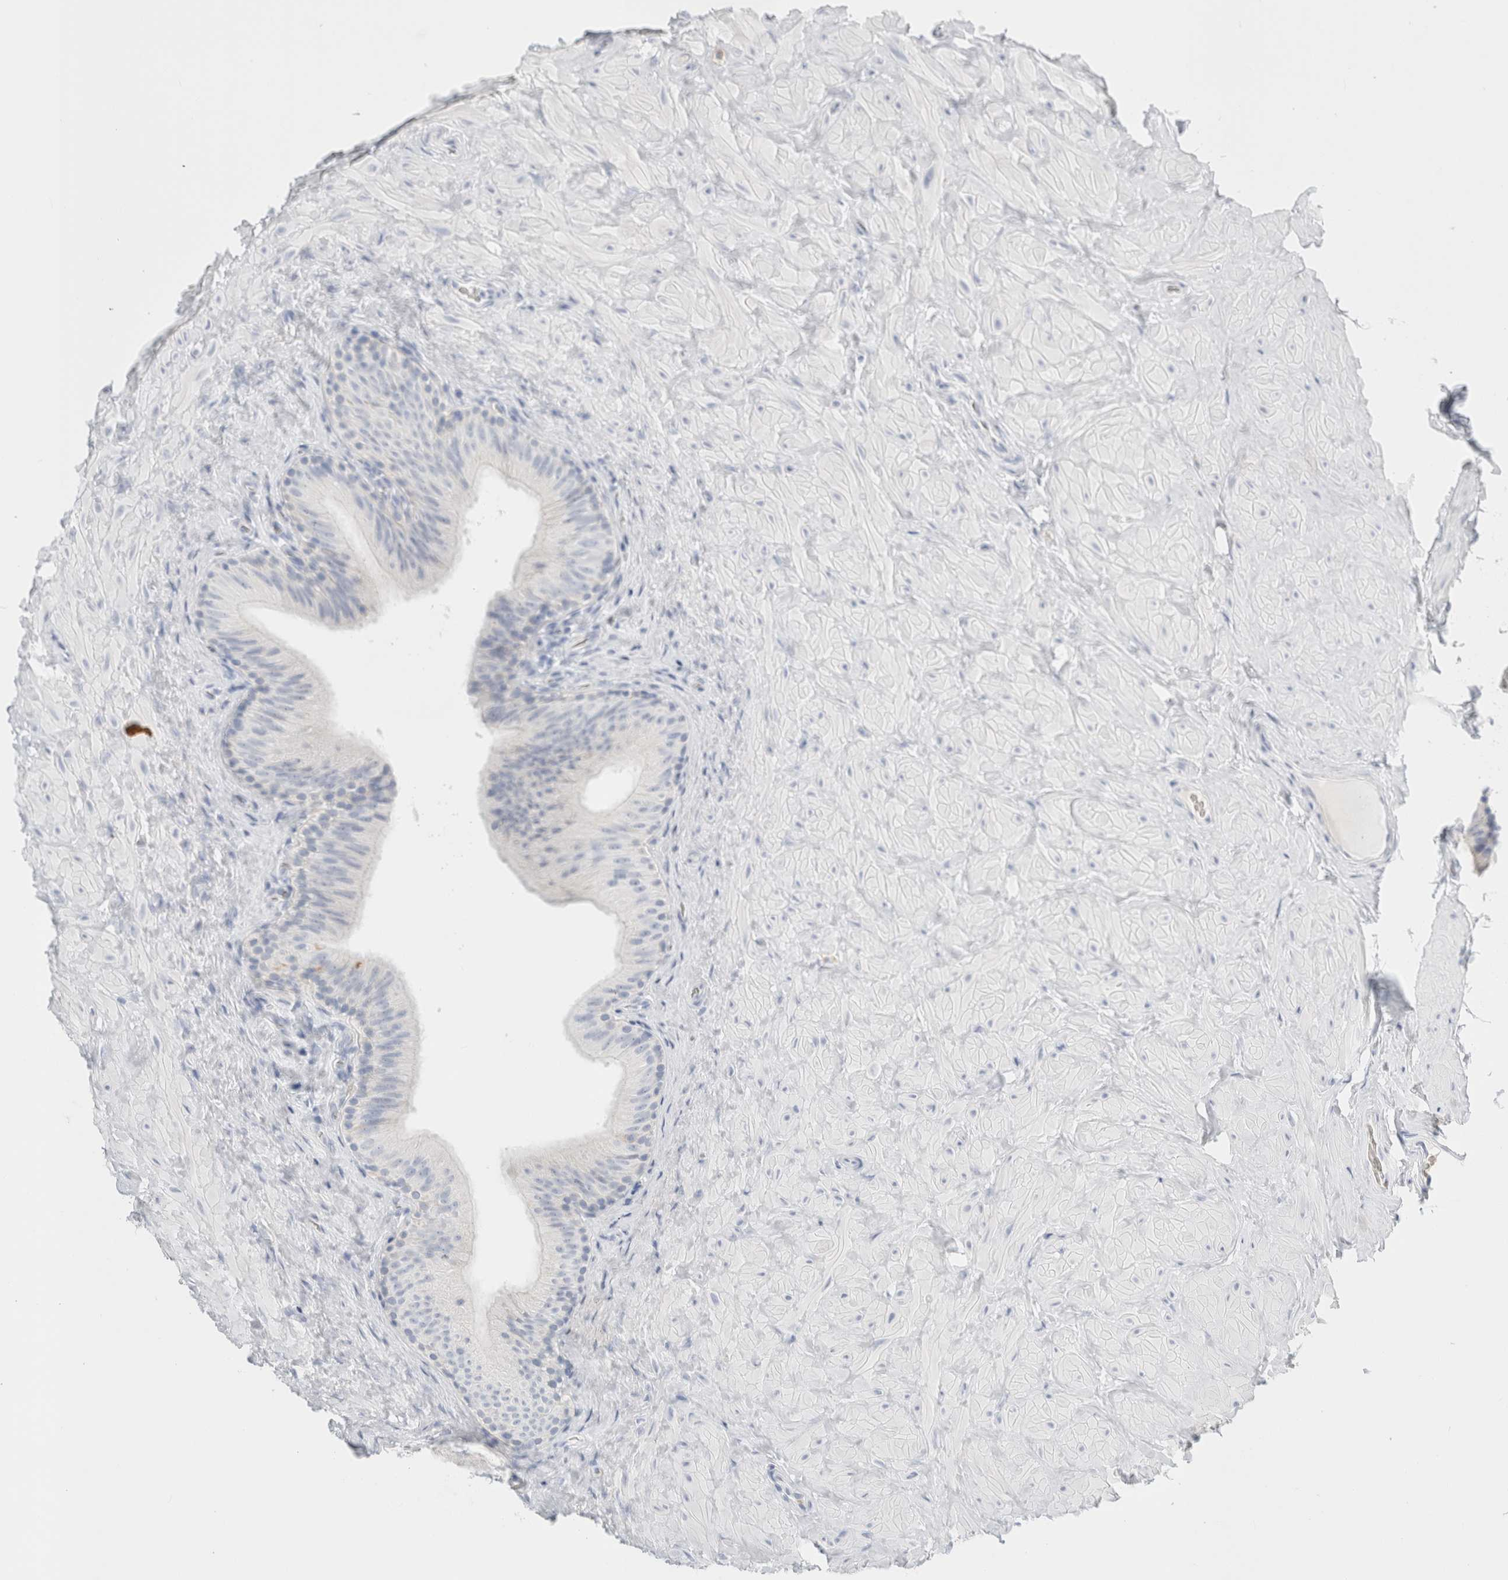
{"staining": {"intensity": "negative", "quantity": "none", "location": "none"}, "tissue": "epididymis", "cell_type": "Glandular cells", "image_type": "normal", "snomed": [{"axis": "morphology", "description": "Normal tissue, NOS"}, {"axis": "topography", "description": "Vascular tissue"}, {"axis": "topography", "description": "Epididymis"}], "caption": "Immunohistochemistry histopathology image of benign epididymis: human epididymis stained with DAB shows no significant protein staining in glandular cells. Brightfield microscopy of immunohistochemistry stained with DAB (brown) and hematoxylin (blue), captured at high magnification.", "gene": "ARG1", "patient": {"sex": "male", "age": 49}}